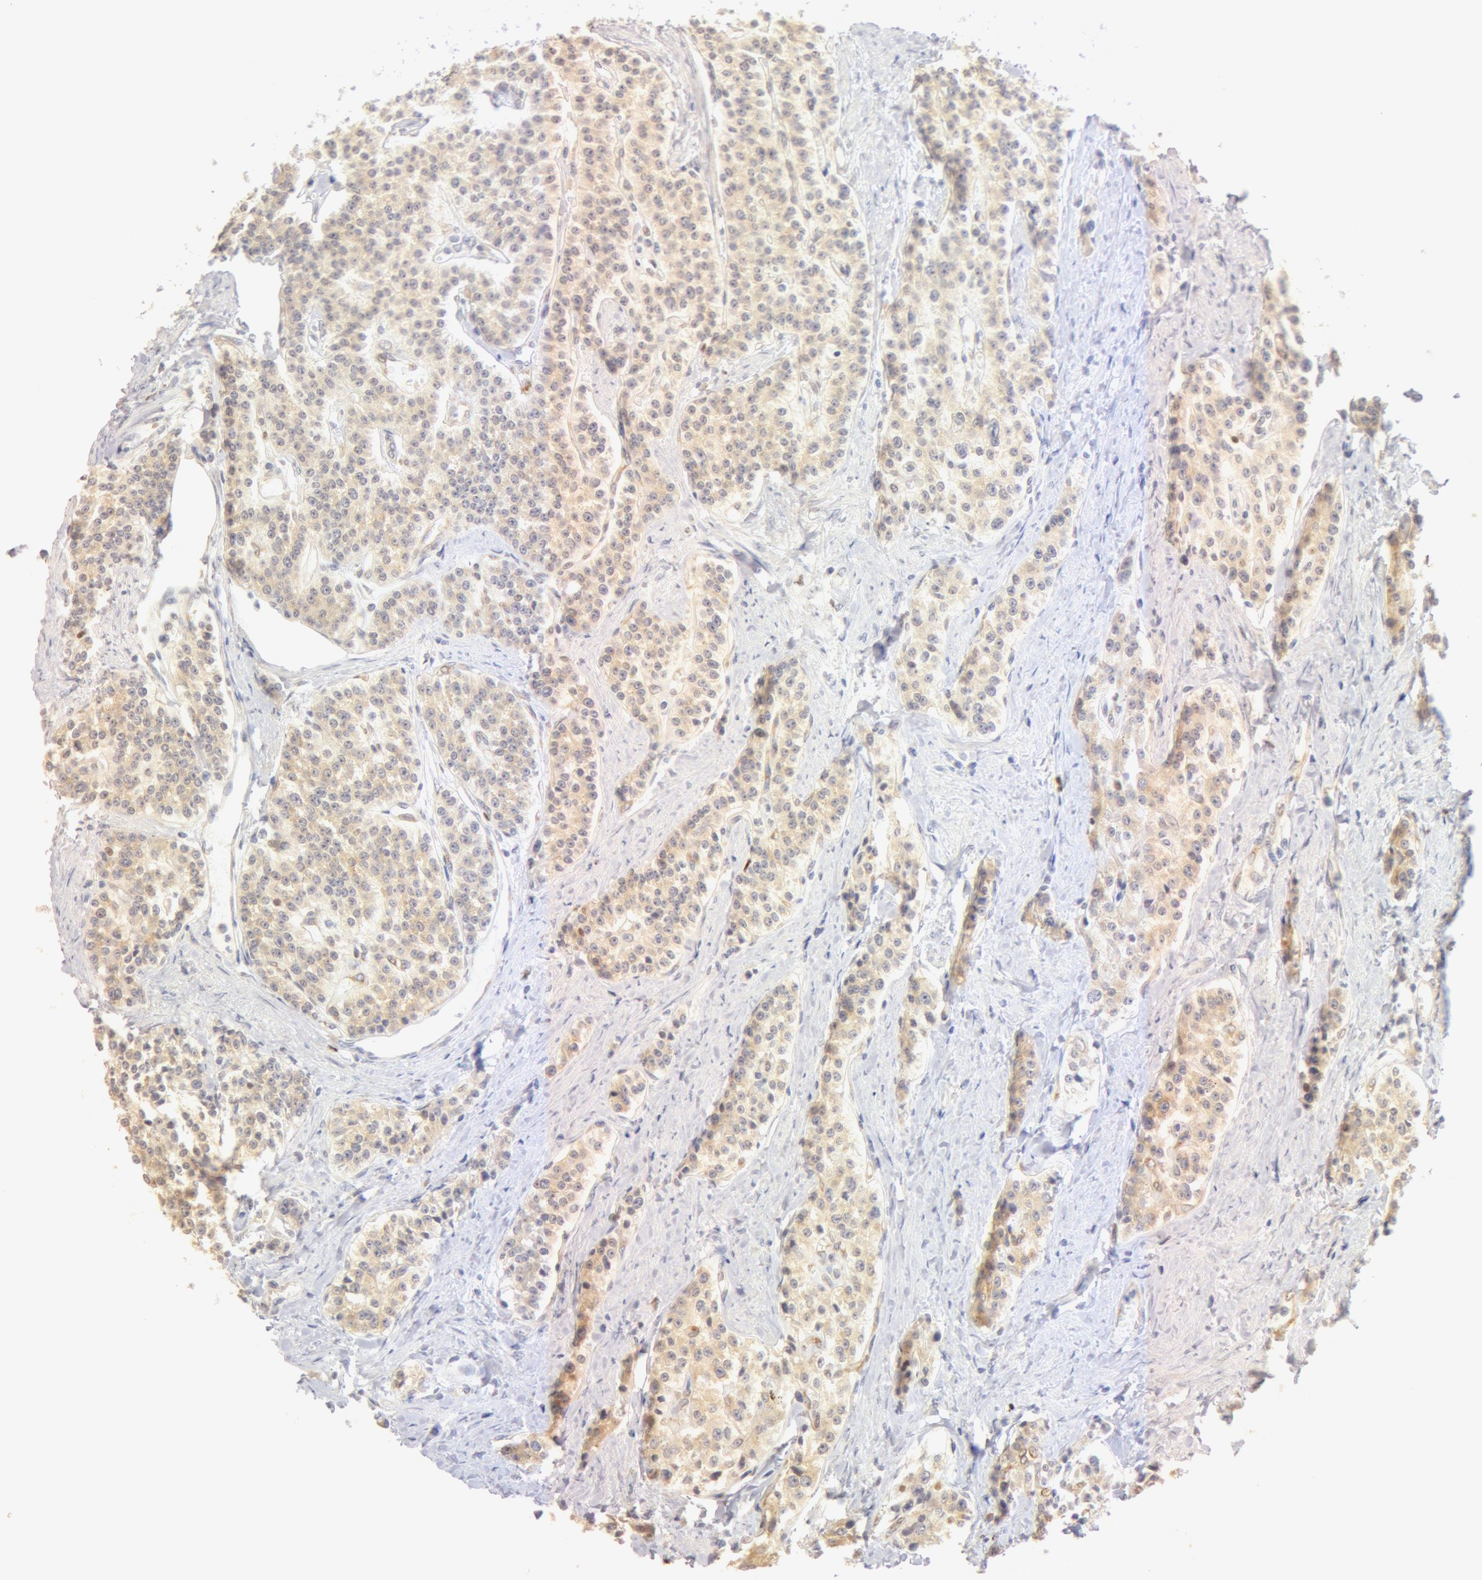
{"staining": {"intensity": "negative", "quantity": "none", "location": "none"}, "tissue": "carcinoid", "cell_type": "Tumor cells", "image_type": "cancer", "snomed": [{"axis": "morphology", "description": "Carcinoid, malignant, NOS"}, {"axis": "topography", "description": "Stomach"}], "caption": "High magnification brightfield microscopy of carcinoid stained with DAB (3,3'-diaminobenzidine) (brown) and counterstained with hematoxylin (blue): tumor cells show no significant staining.", "gene": "DDX3Y", "patient": {"sex": "female", "age": 76}}